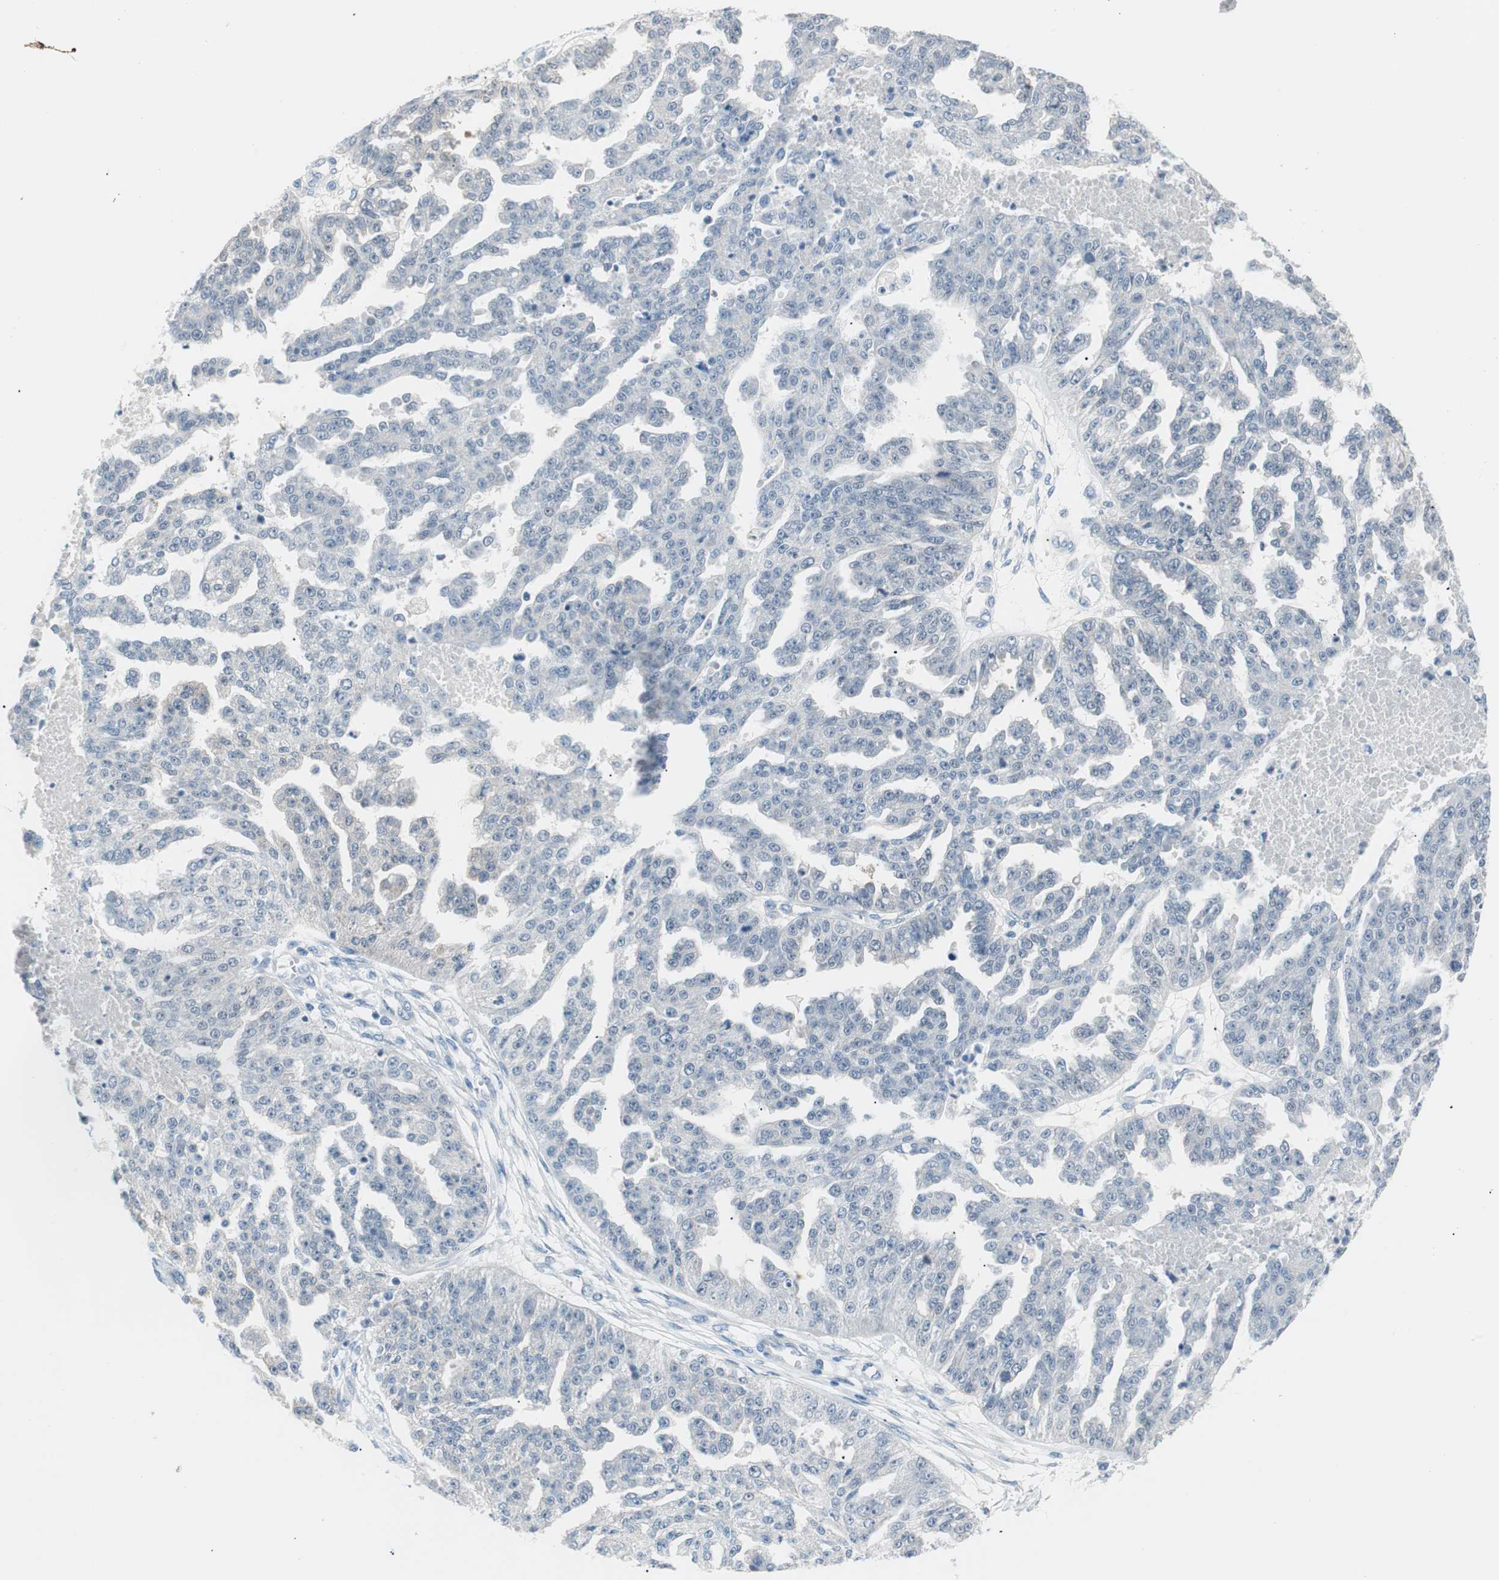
{"staining": {"intensity": "negative", "quantity": "none", "location": "none"}, "tissue": "ovarian cancer", "cell_type": "Tumor cells", "image_type": "cancer", "snomed": [{"axis": "morphology", "description": "Cystadenocarcinoma, serous, NOS"}, {"axis": "topography", "description": "Ovary"}], "caption": "An image of human serous cystadenocarcinoma (ovarian) is negative for staining in tumor cells. (Stains: DAB (3,3'-diaminobenzidine) immunohistochemistry (IHC) with hematoxylin counter stain, Microscopy: brightfield microscopy at high magnification).", "gene": "VIL1", "patient": {"sex": "female", "age": 58}}